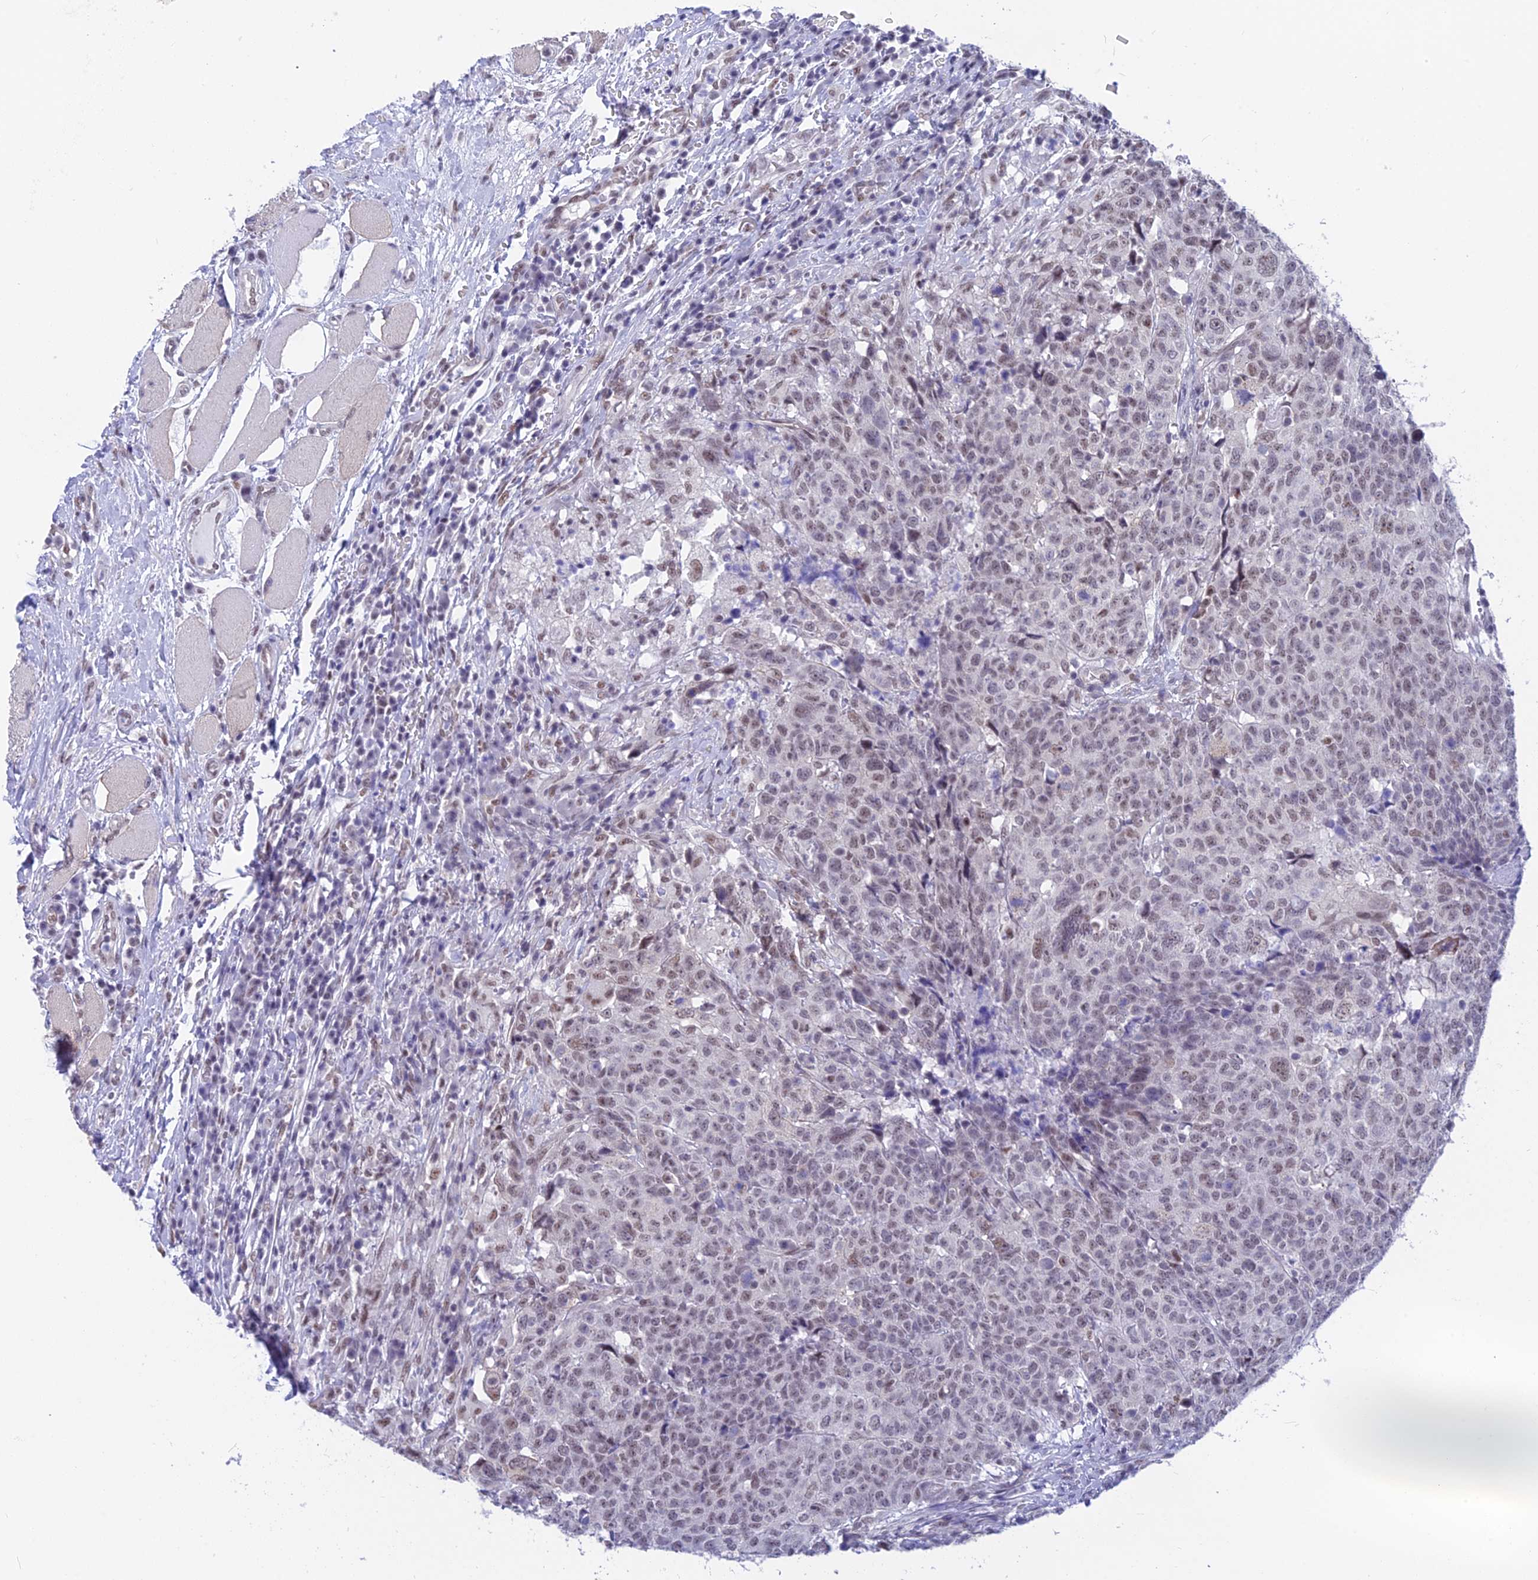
{"staining": {"intensity": "weak", "quantity": ">75%", "location": "nuclear"}, "tissue": "head and neck cancer", "cell_type": "Tumor cells", "image_type": "cancer", "snomed": [{"axis": "morphology", "description": "Squamous cell carcinoma, NOS"}, {"axis": "topography", "description": "Head-Neck"}], "caption": "The image displays a brown stain indicating the presence of a protein in the nuclear of tumor cells in head and neck squamous cell carcinoma.", "gene": "SRSF5", "patient": {"sex": "male", "age": 66}}